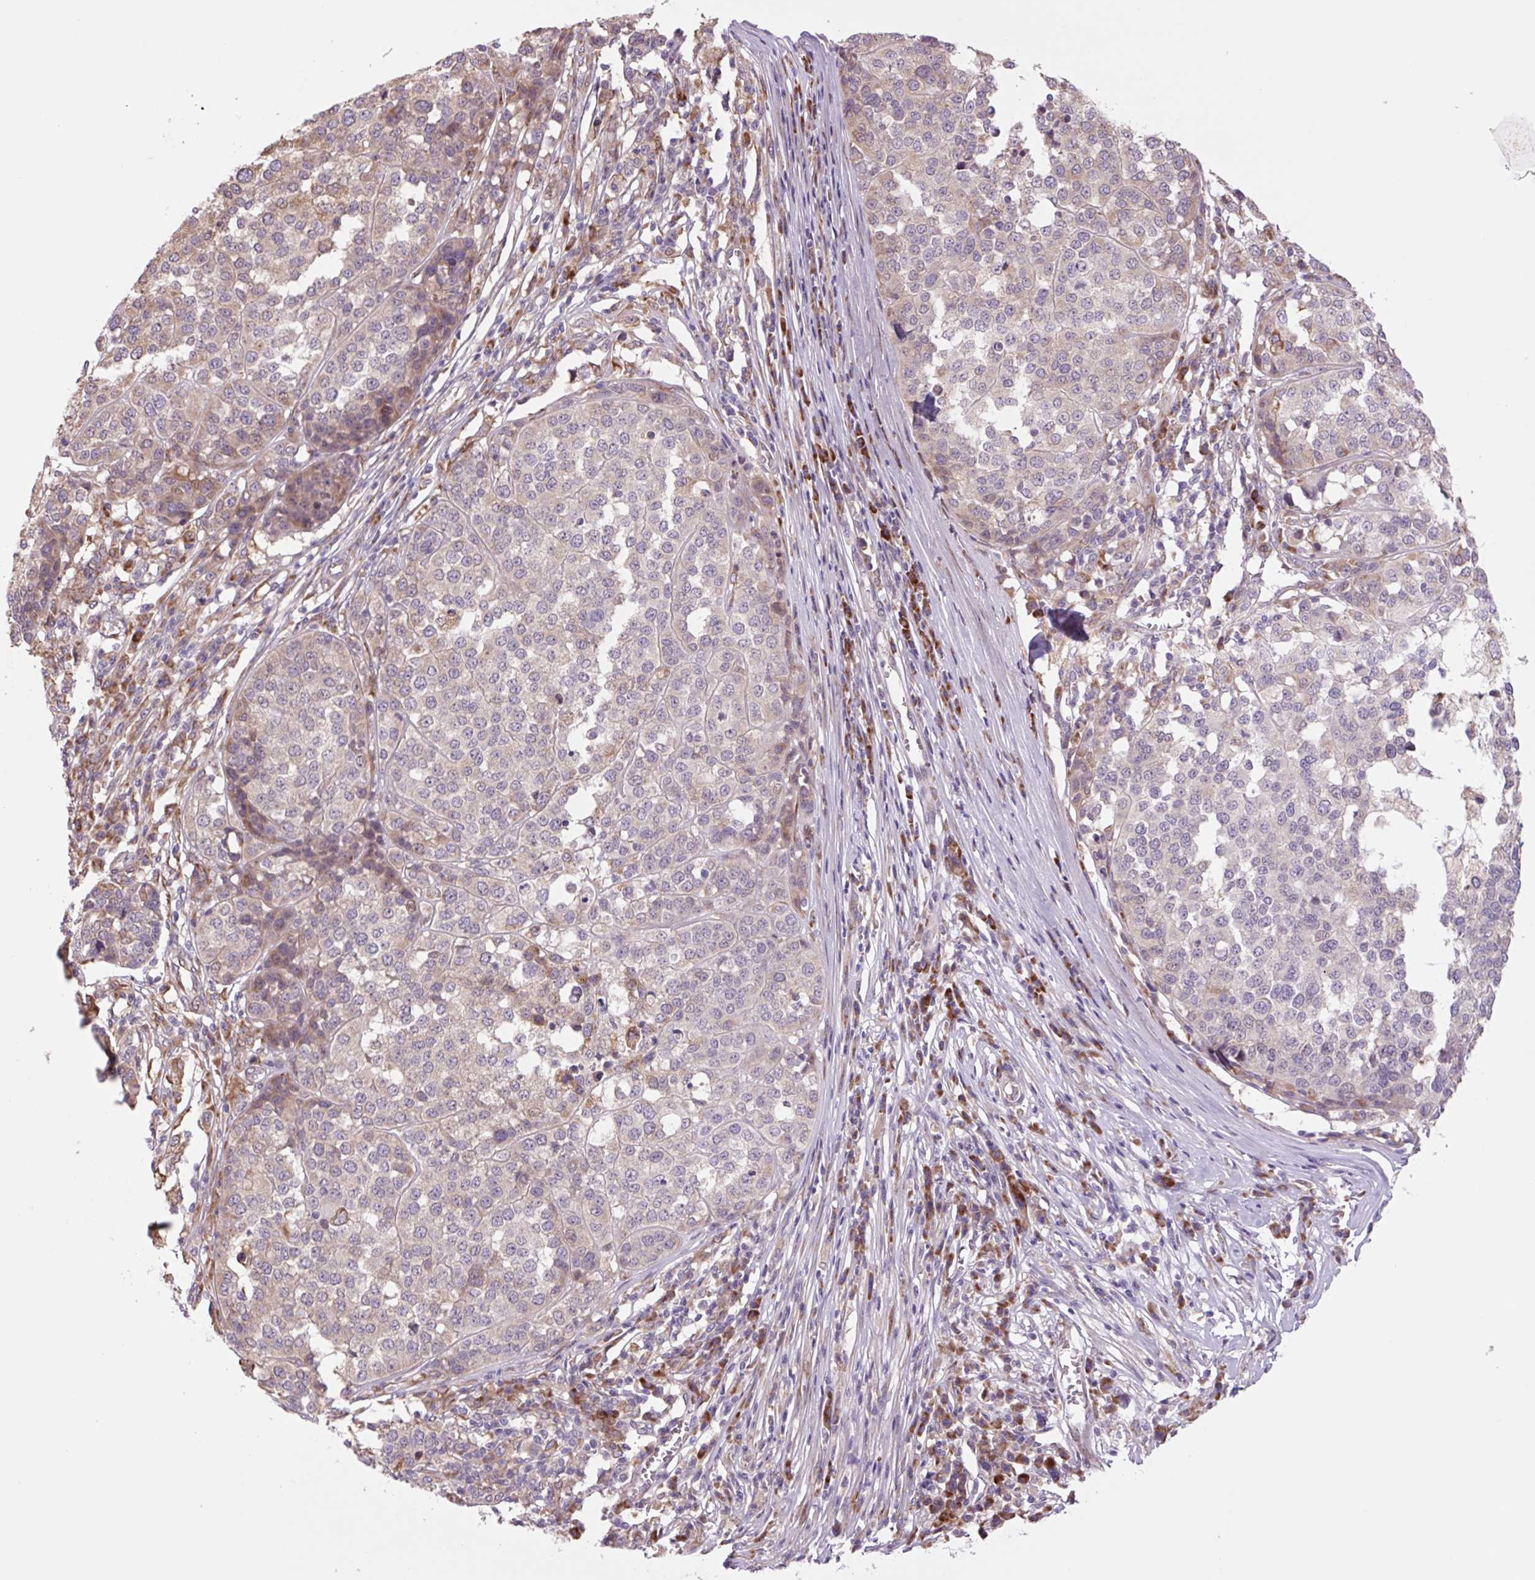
{"staining": {"intensity": "moderate", "quantity": "25%-75%", "location": "cytoplasmic/membranous"}, "tissue": "melanoma", "cell_type": "Tumor cells", "image_type": "cancer", "snomed": [{"axis": "morphology", "description": "Malignant melanoma, Metastatic site"}, {"axis": "topography", "description": "Lymph node"}], "caption": "Malignant melanoma (metastatic site) was stained to show a protein in brown. There is medium levels of moderate cytoplasmic/membranous expression in approximately 25%-75% of tumor cells. The staining was performed using DAB to visualize the protein expression in brown, while the nuclei were stained in blue with hematoxylin (Magnification: 20x).", "gene": "PLA2G4A", "patient": {"sex": "male", "age": 44}}